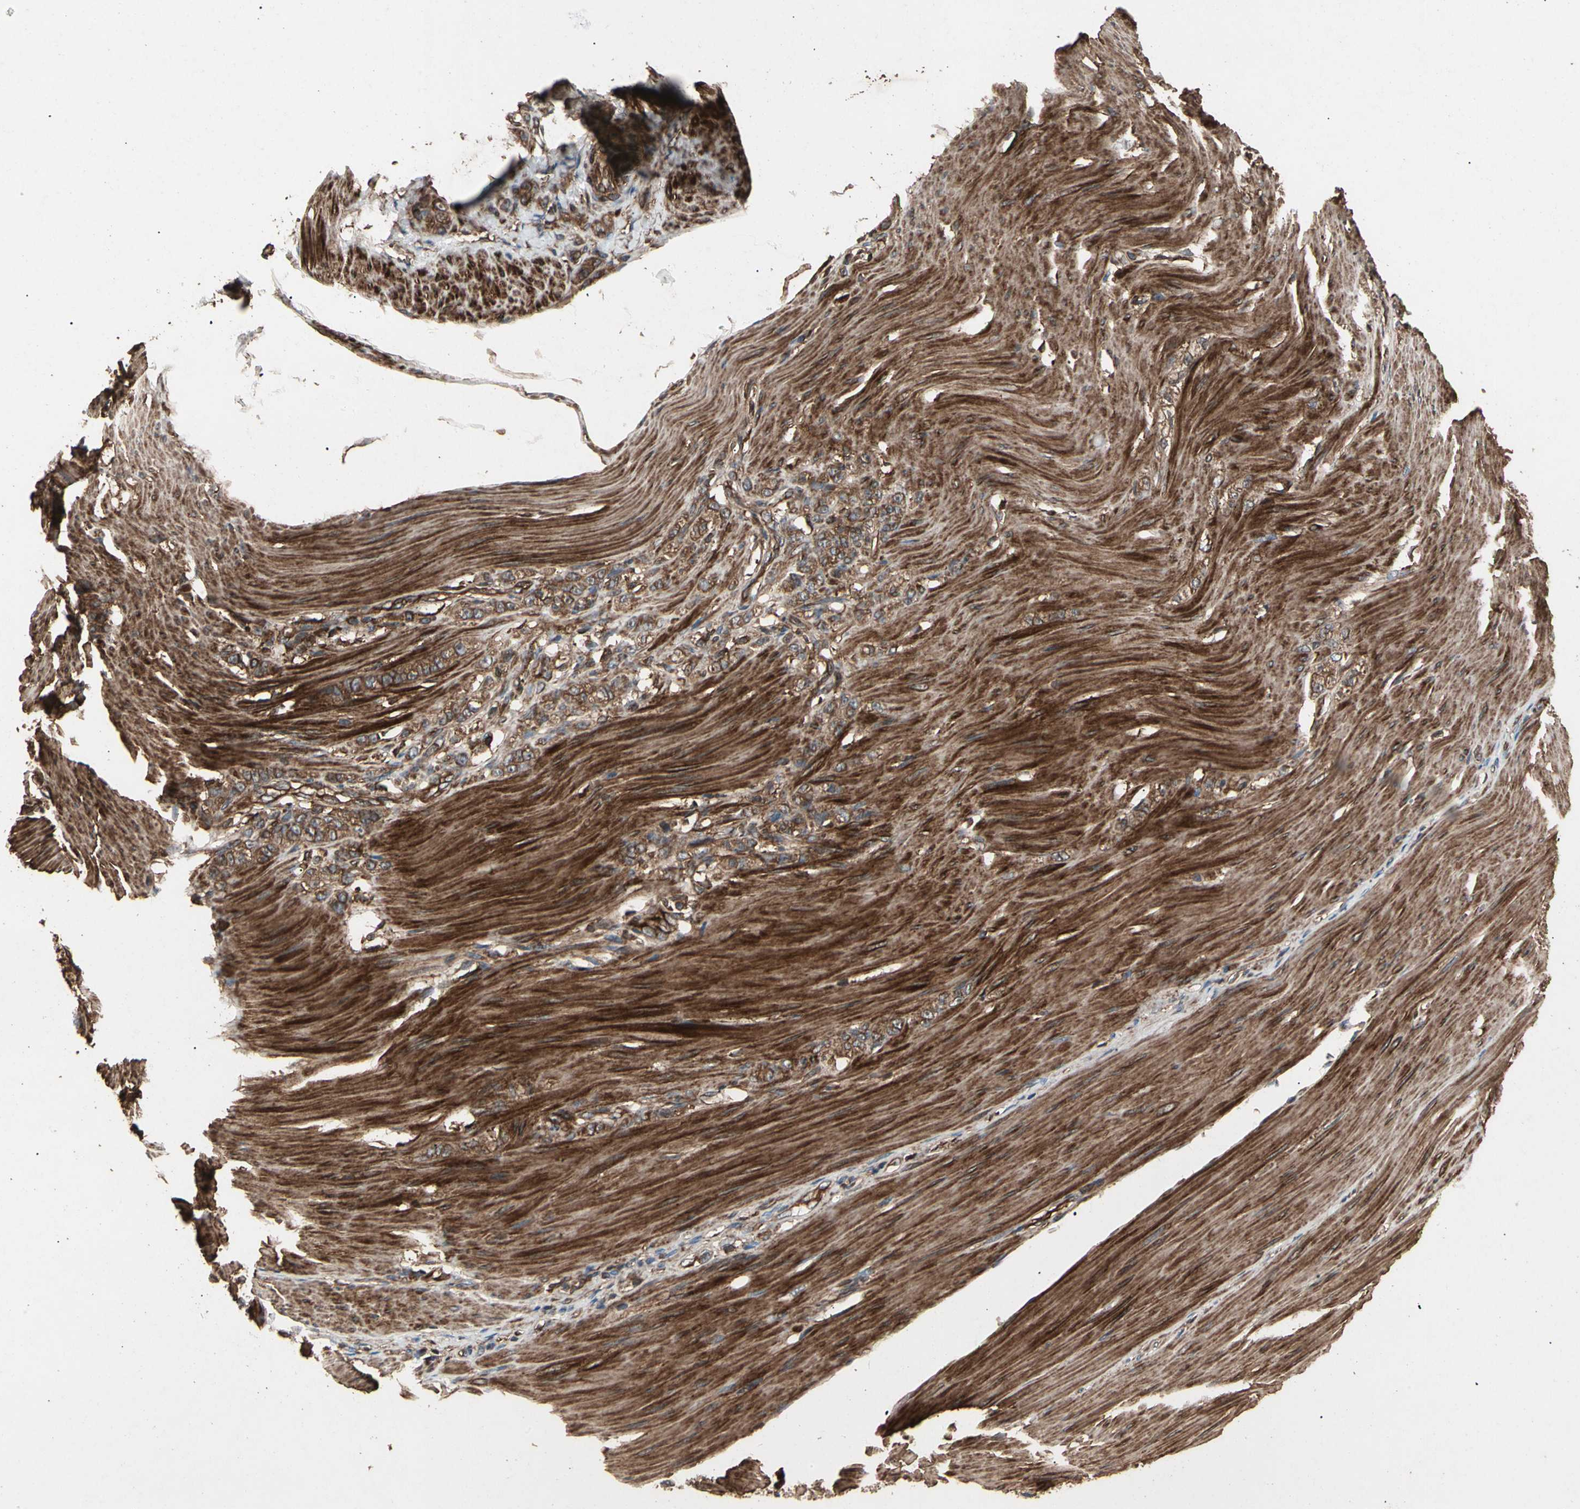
{"staining": {"intensity": "strong", "quantity": ">75%", "location": "cytoplasmic/membranous"}, "tissue": "stomach cancer", "cell_type": "Tumor cells", "image_type": "cancer", "snomed": [{"axis": "morphology", "description": "Adenocarcinoma, NOS"}, {"axis": "topography", "description": "Stomach"}], "caption": "Stomach adenocarcinoma stained for a protein displays strong cytoplasmic/membranous positivity in tumor cells.", "gene": "AGBL2", "patient": {"sex": "male", "age": 82}}